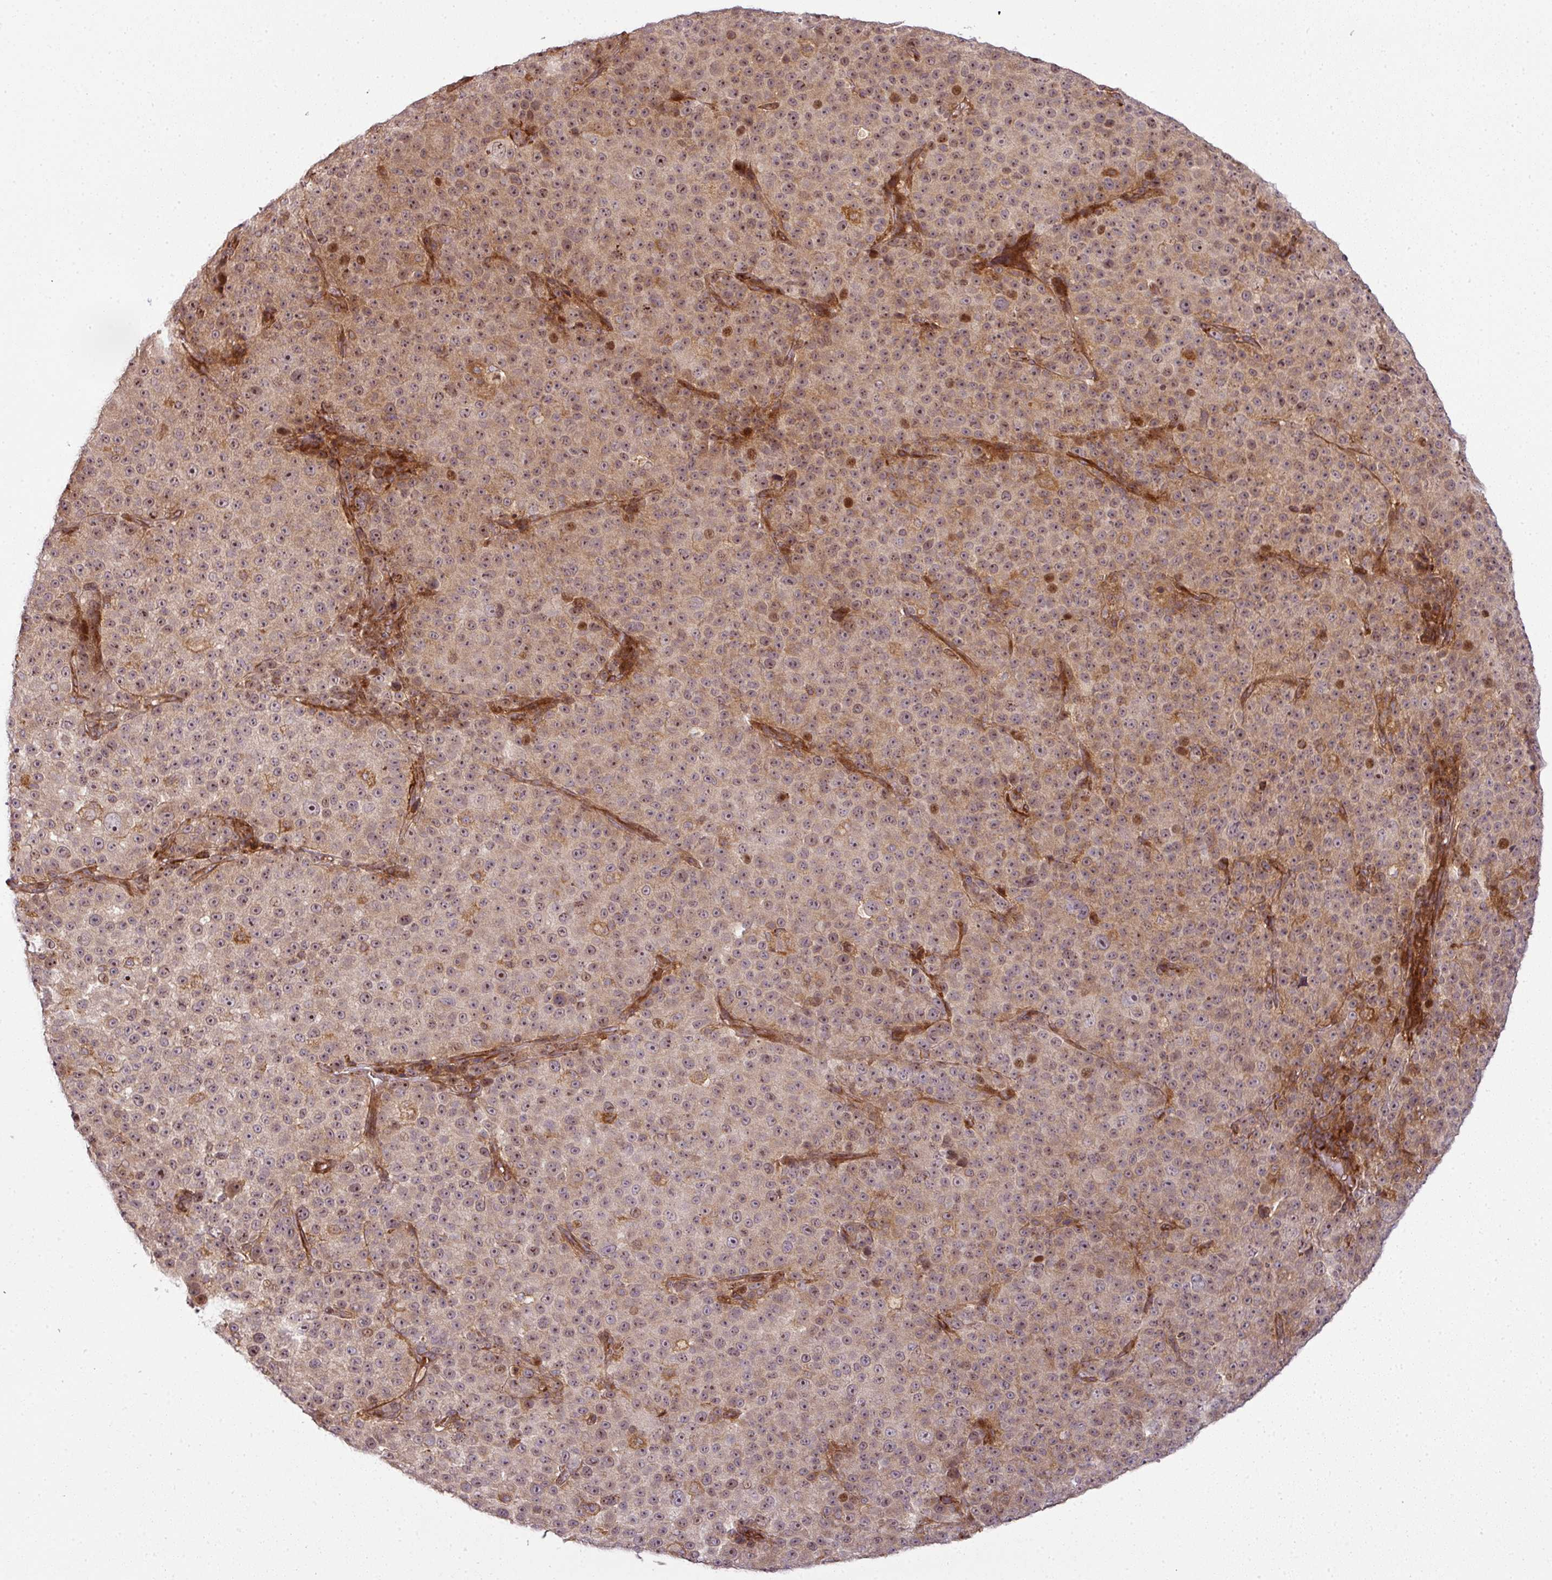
{"staining": {"intensity": "weak", "quantity": ">75%", "location": "nuclear"}, "tissue": "melanoma", "cell_type": "Tumor cells", "image_type": "cancer", "snomed": [{"axis": "morphology", "description": "Malignant melanoma, Metastatic site"}, {"axis": "topography", "description": "Skin"}, {"axis": "topography", "description": "Lymph node"}], "caption": "This micrograph shows immunohistochemistry (IHC) staining of melanoma, with low weak nuclear expression in approximately >75% of tumor cells.", "gene": "ATAT1", "patient": {"sex": "male", "age": 66}}